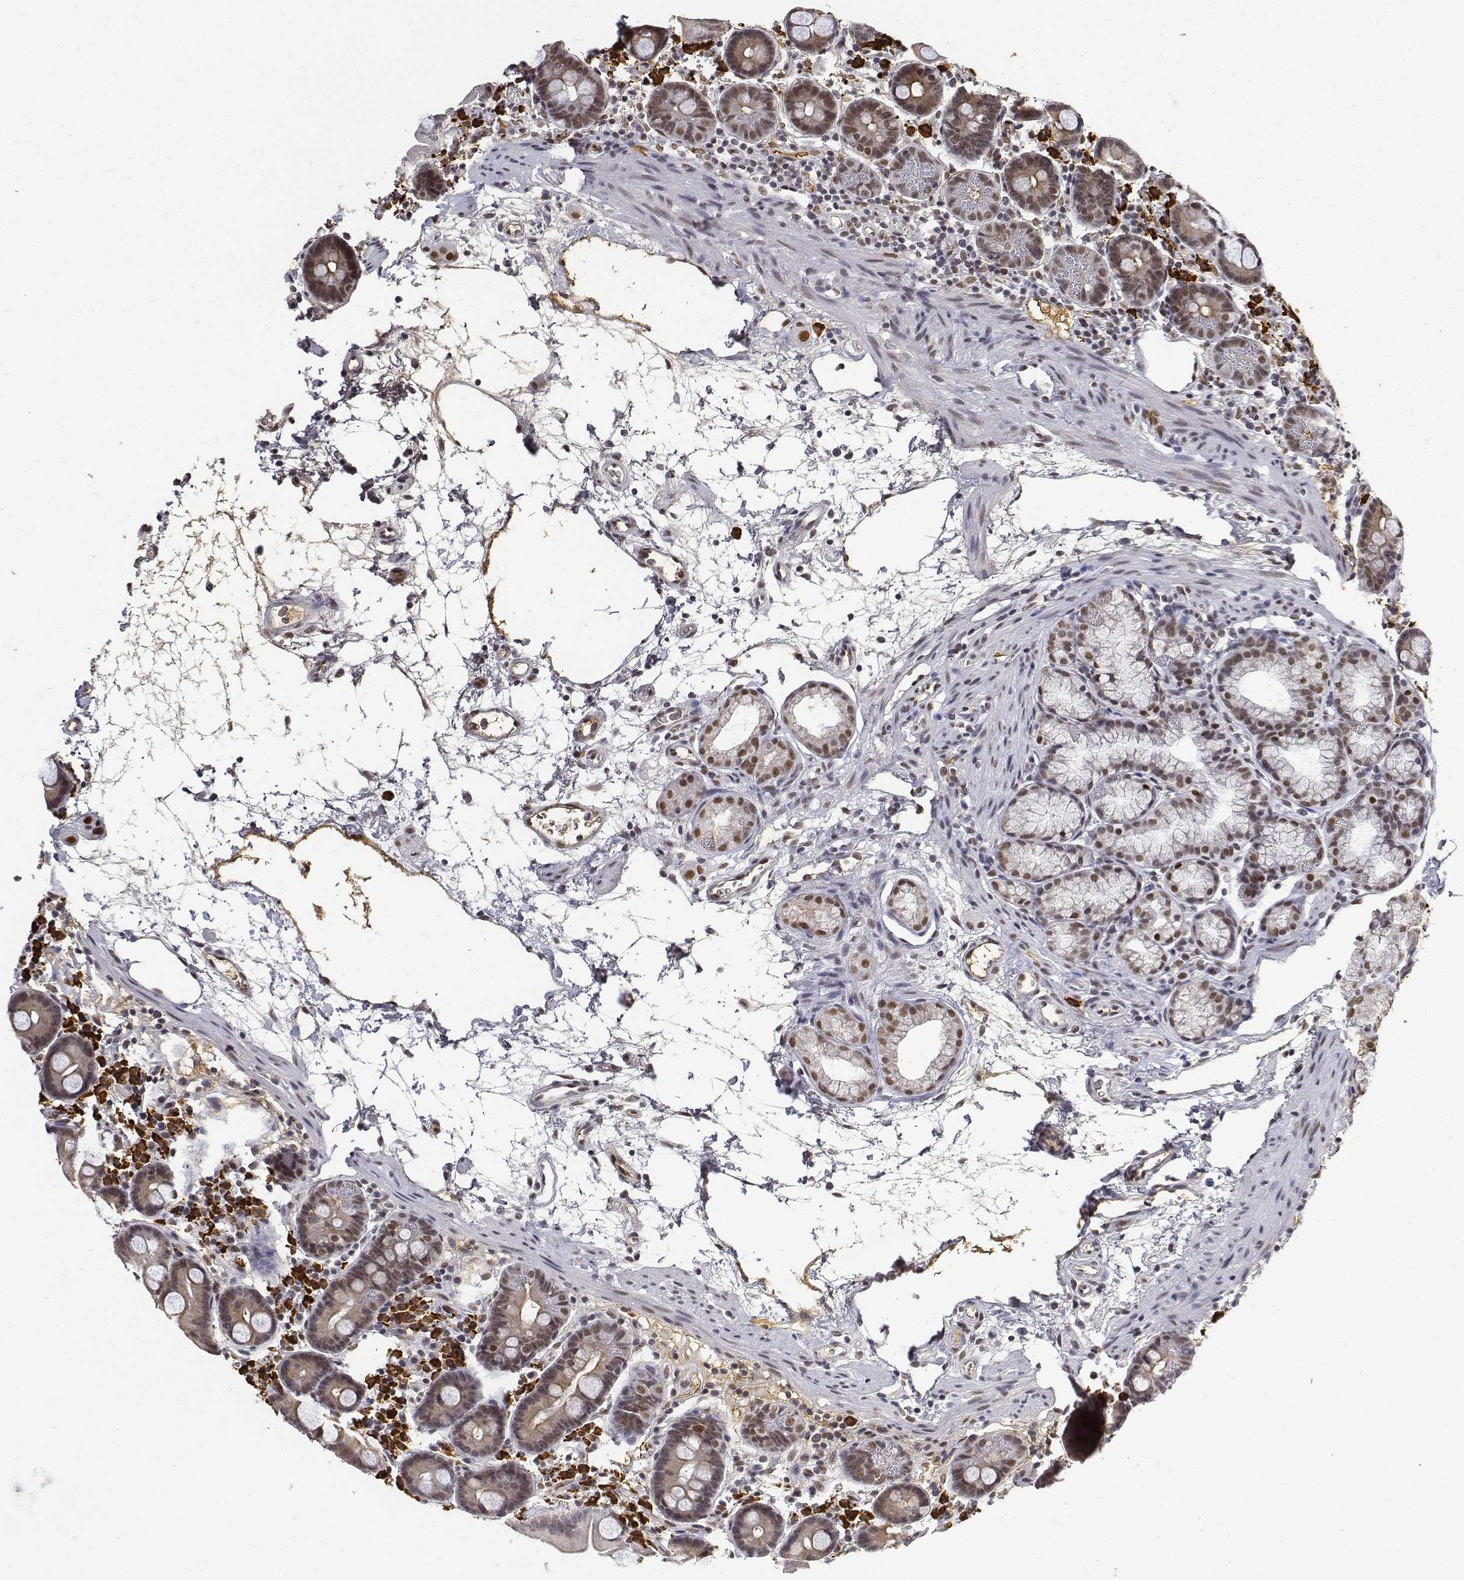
{"staining": {"intensity": "moderate", "quantity": ">75%", "location": "cytoplasmic/membranous,nuclear"}, "tissue": "duodenum", "cell_type": "Glandular cells", "image_type": "normal", "snomed": [{"axis": "morphology", "description": "Normal tissue, NOS"}, {"axis": "topography", "description": "Pancreas"}, {"axis": "topography", "description": "Duodenum"}], "caption": "Protein expression by IHC displays moderate cytoplasmic/membranous,nuclear expression in about >75% of glandular cells in benign duodenum.", "gene": "ATRX", "patient": {"sex": "male", "age": 59}}